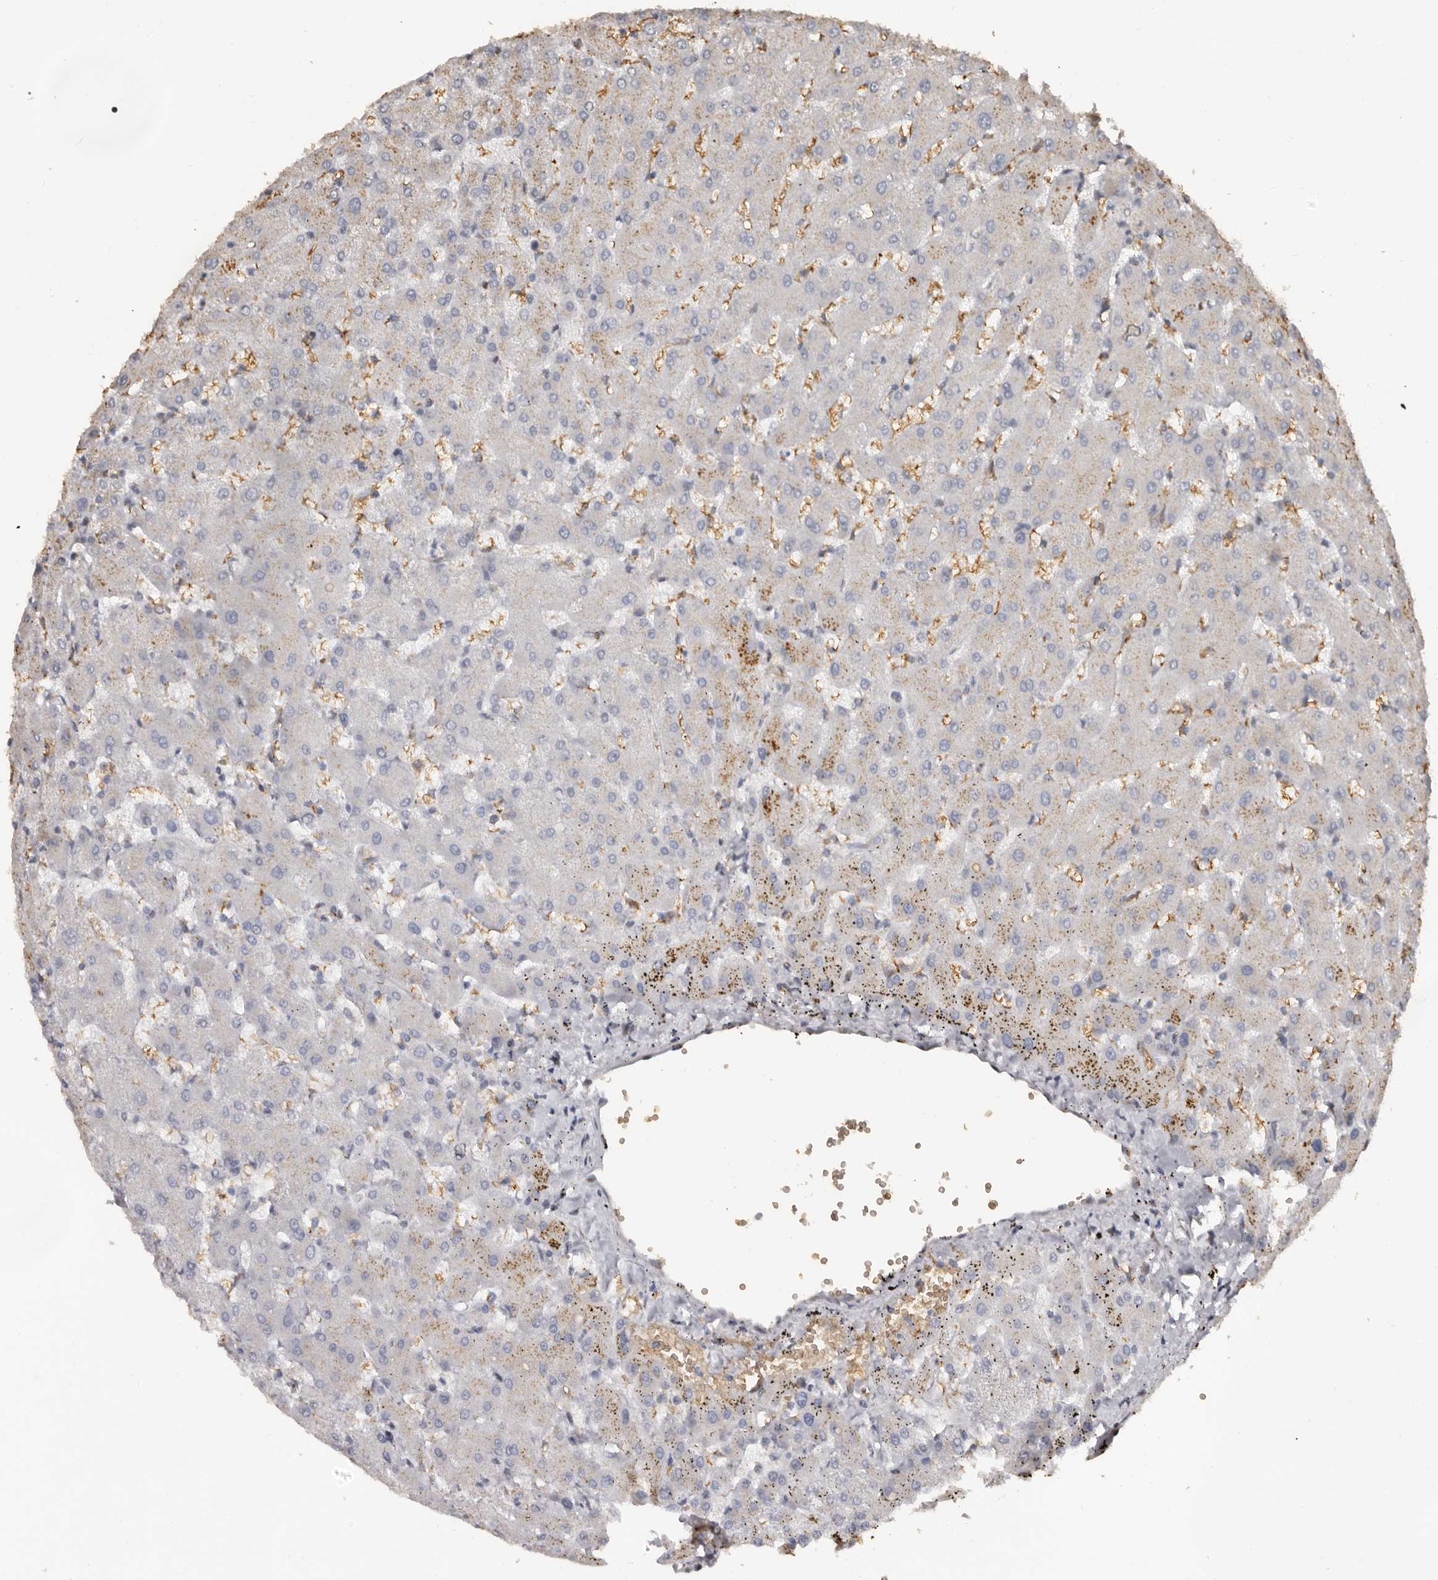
{"staining": {"intensity": "negative", "quantity": "none", "location": "none"}, "tissue": "liver", "cell_type": "Cholangiocytes", "image_type": "normal", "snomed": [{"axis": "morphology", "description": "Normal tissue, NOS"}, {"axis": "topography", "description": "Liver"}], "caption": "Photomicrograph shows no protein expression in cholangiocytes of normal liver.", "gene": "ENTREP1", "patient": {"sex": "female", "age": 63}}